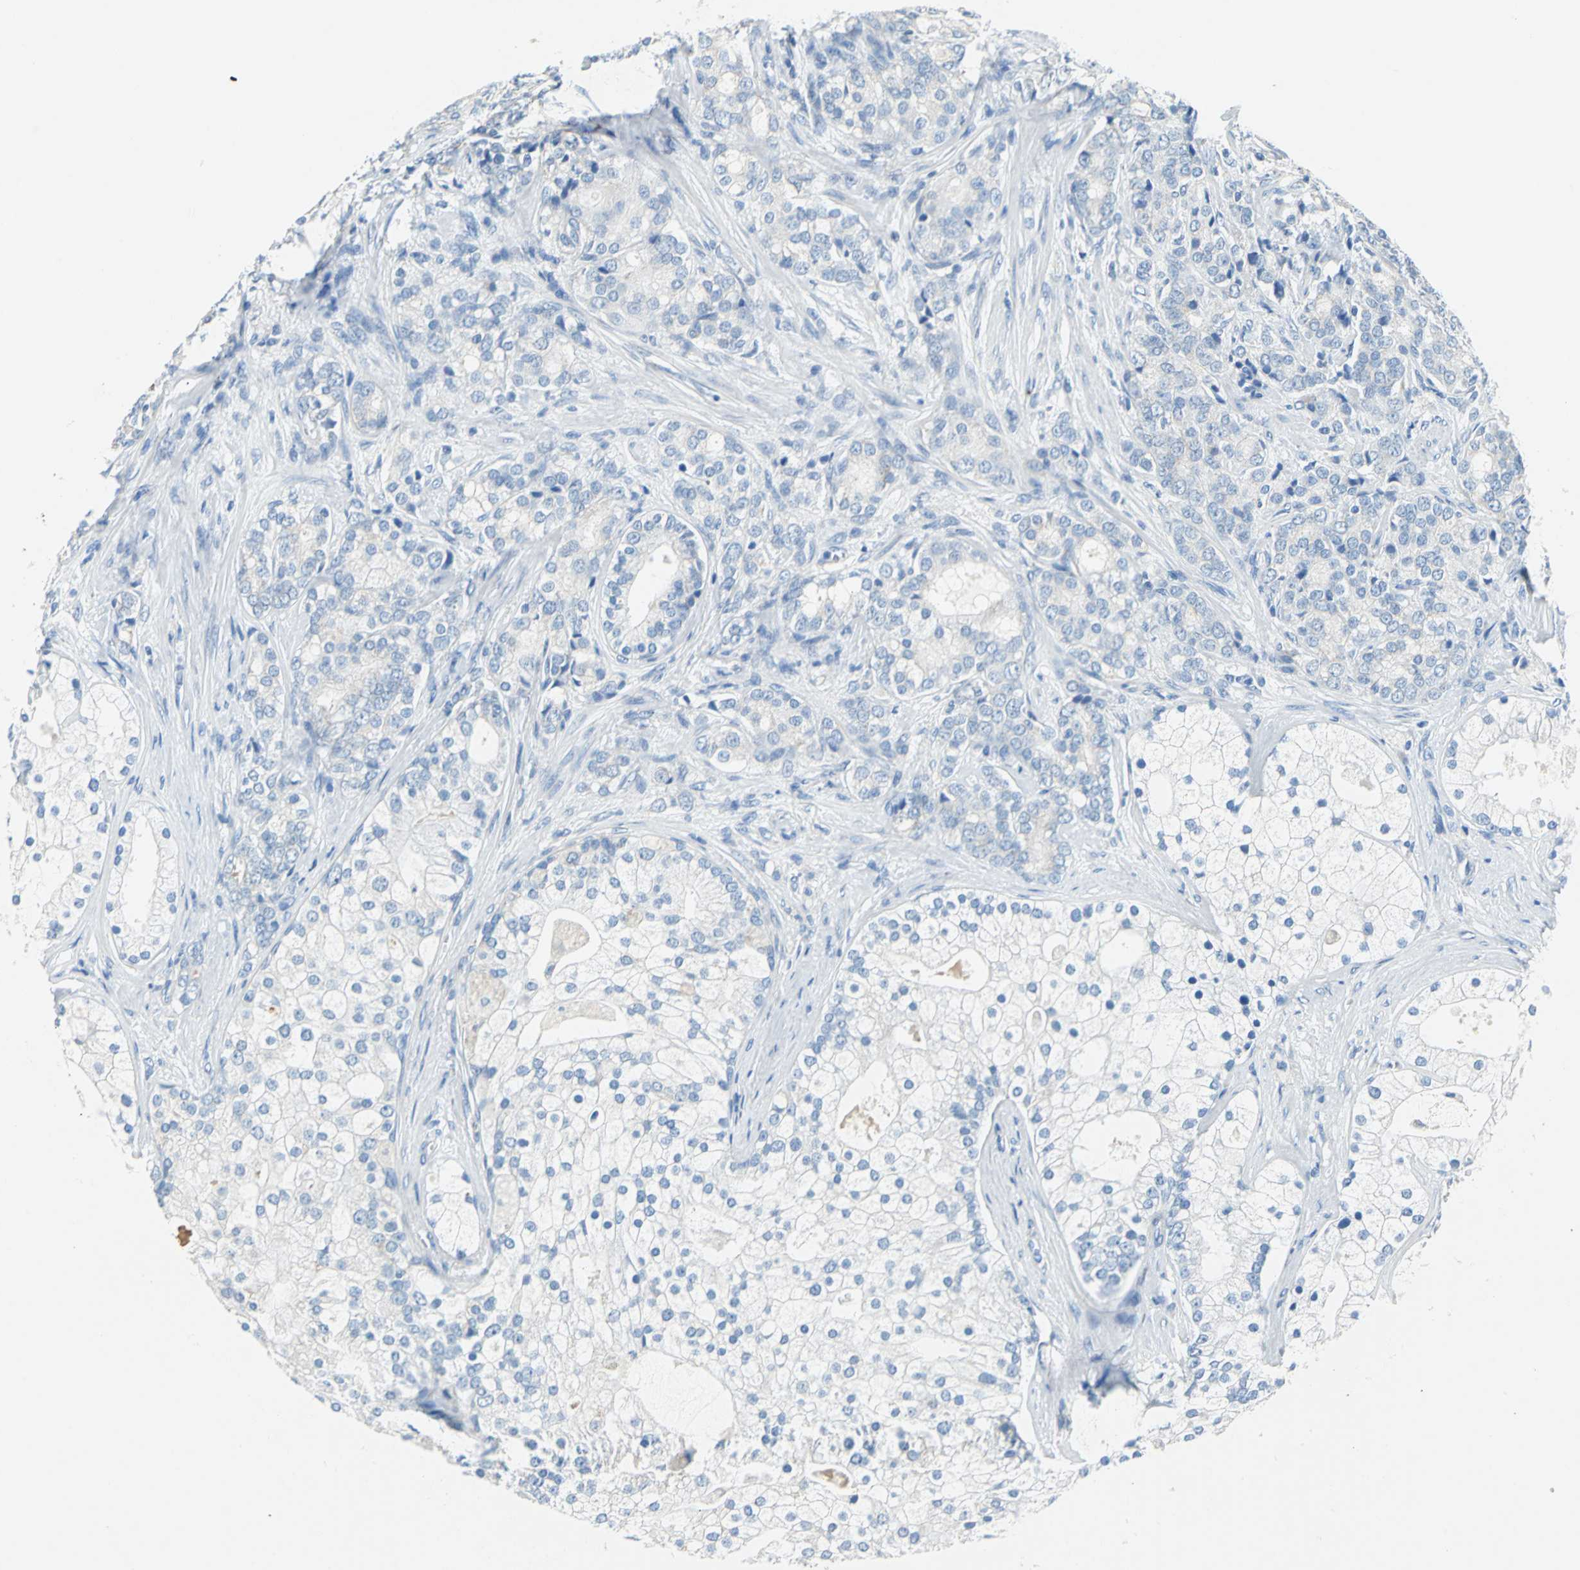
{"staining": {"intensity": "negative", "quantity": "none", "location": "none"}, "tissue": "prostate cancer", "cell_type": "Tumor cells", "image_type": "cancer", "snomed": [{"axis": "morphology", "description": "Adenocarcinoma, Low grade"}, {"axis": "topography", "description": "Prostate"}], "caption": "Tumor cells are negative for brown protein staining in prostate cancer (low-grade adenocarcinoma).", "gene": "TEX264", "patient": {"sex": "male", "age": 58}}